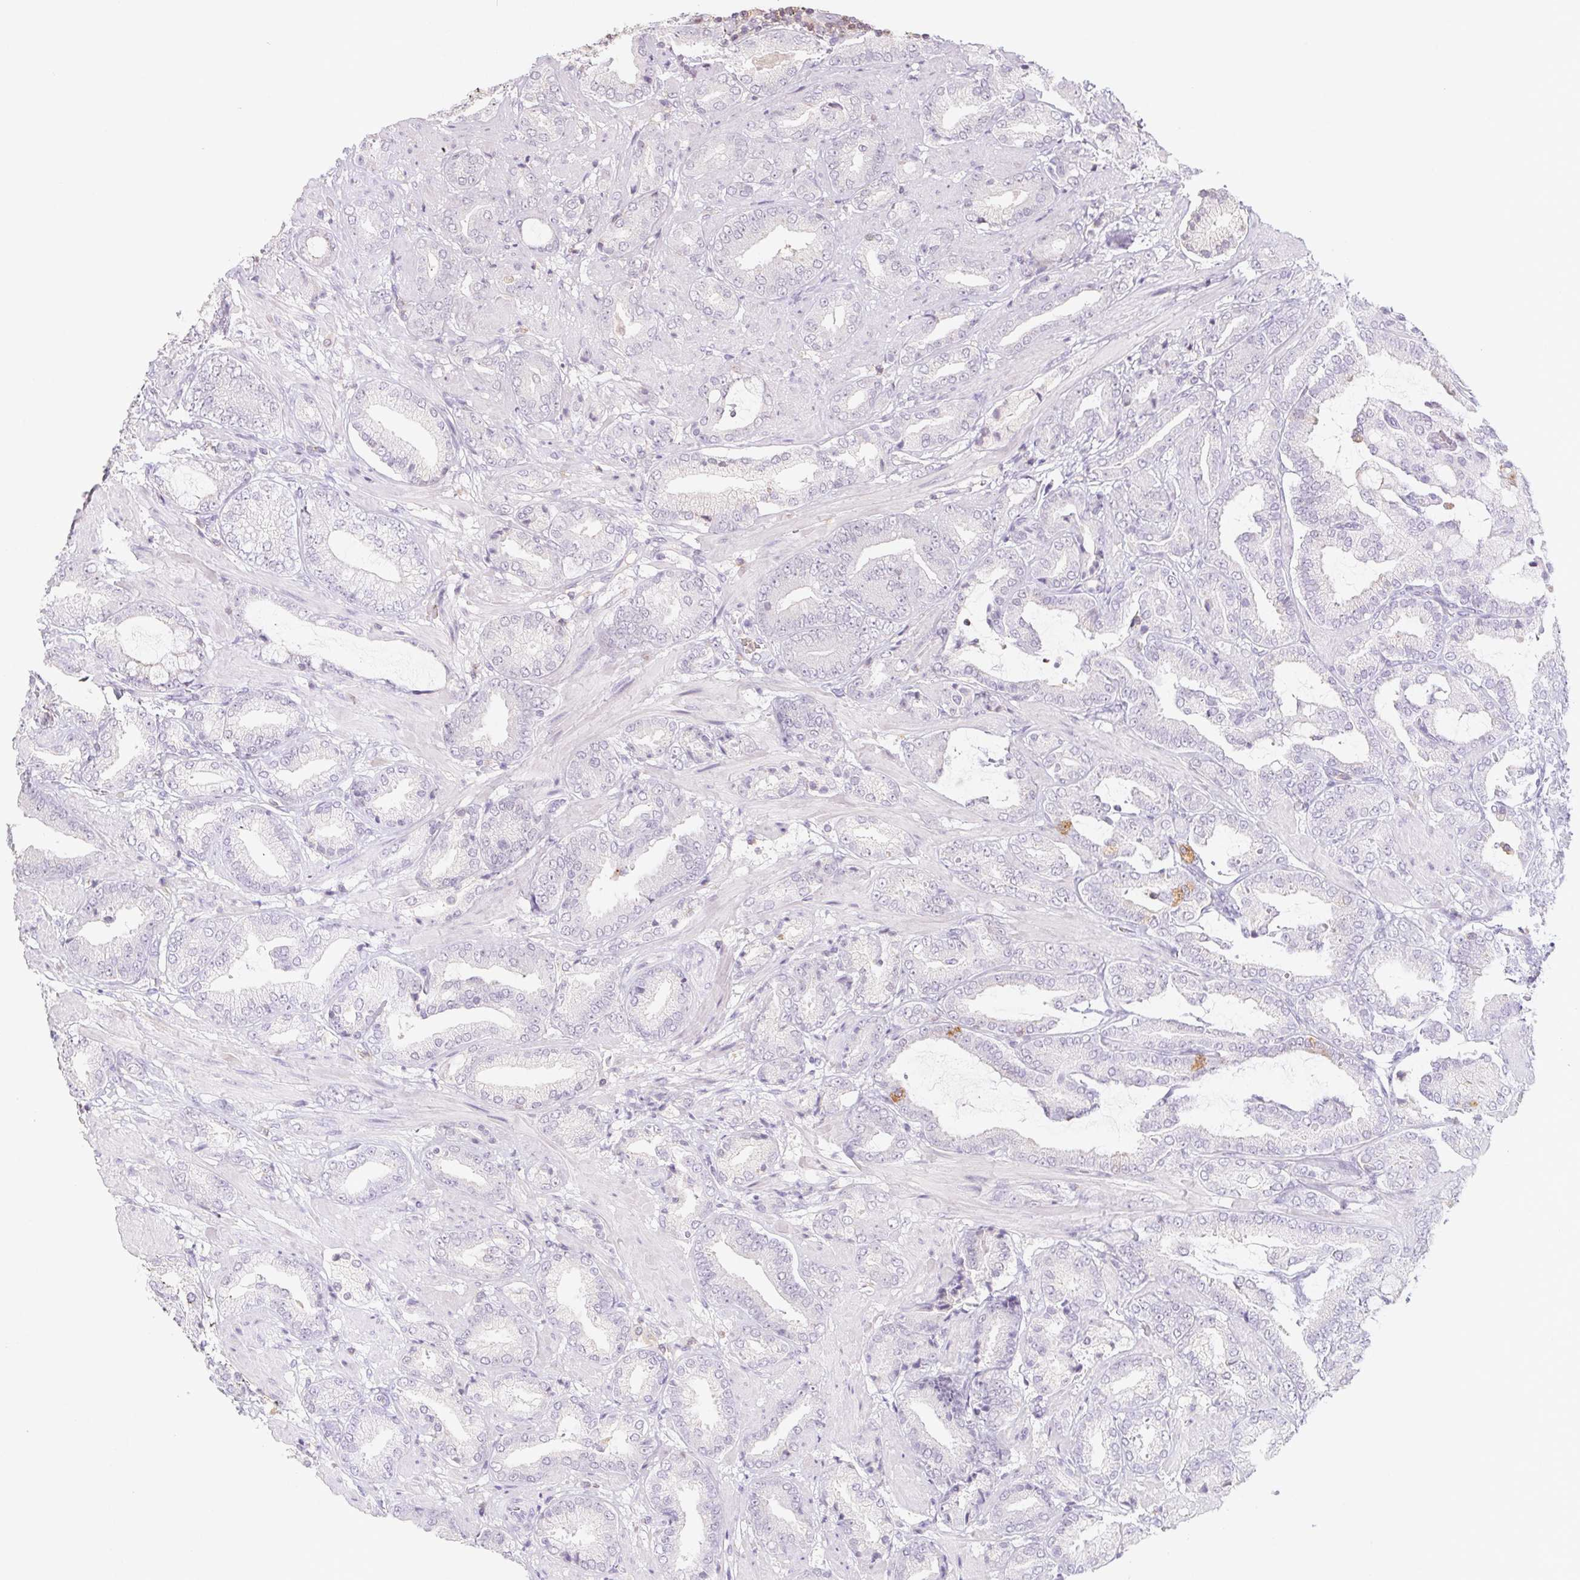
{"staining": {"intensity": "negative", "quantity": "none", "location": "none"}, "tissue": "prostate cancer", "cell_type": "Tumor cells", "image_type": "cancer", "snomed": [{"axis": "morphology", "description": "Adenocarcinoma, High grade"}, {"axis": "topography", "description": "Prostate"}], "caption": "IHC histopathology image of neoplastic tissue: prostate high-grade adenocarcinoma stained with DAB displays no significant protein expression in tumor cells.", "gene": "KIF26A", "patient": {"sex": "male", "age": 56}}